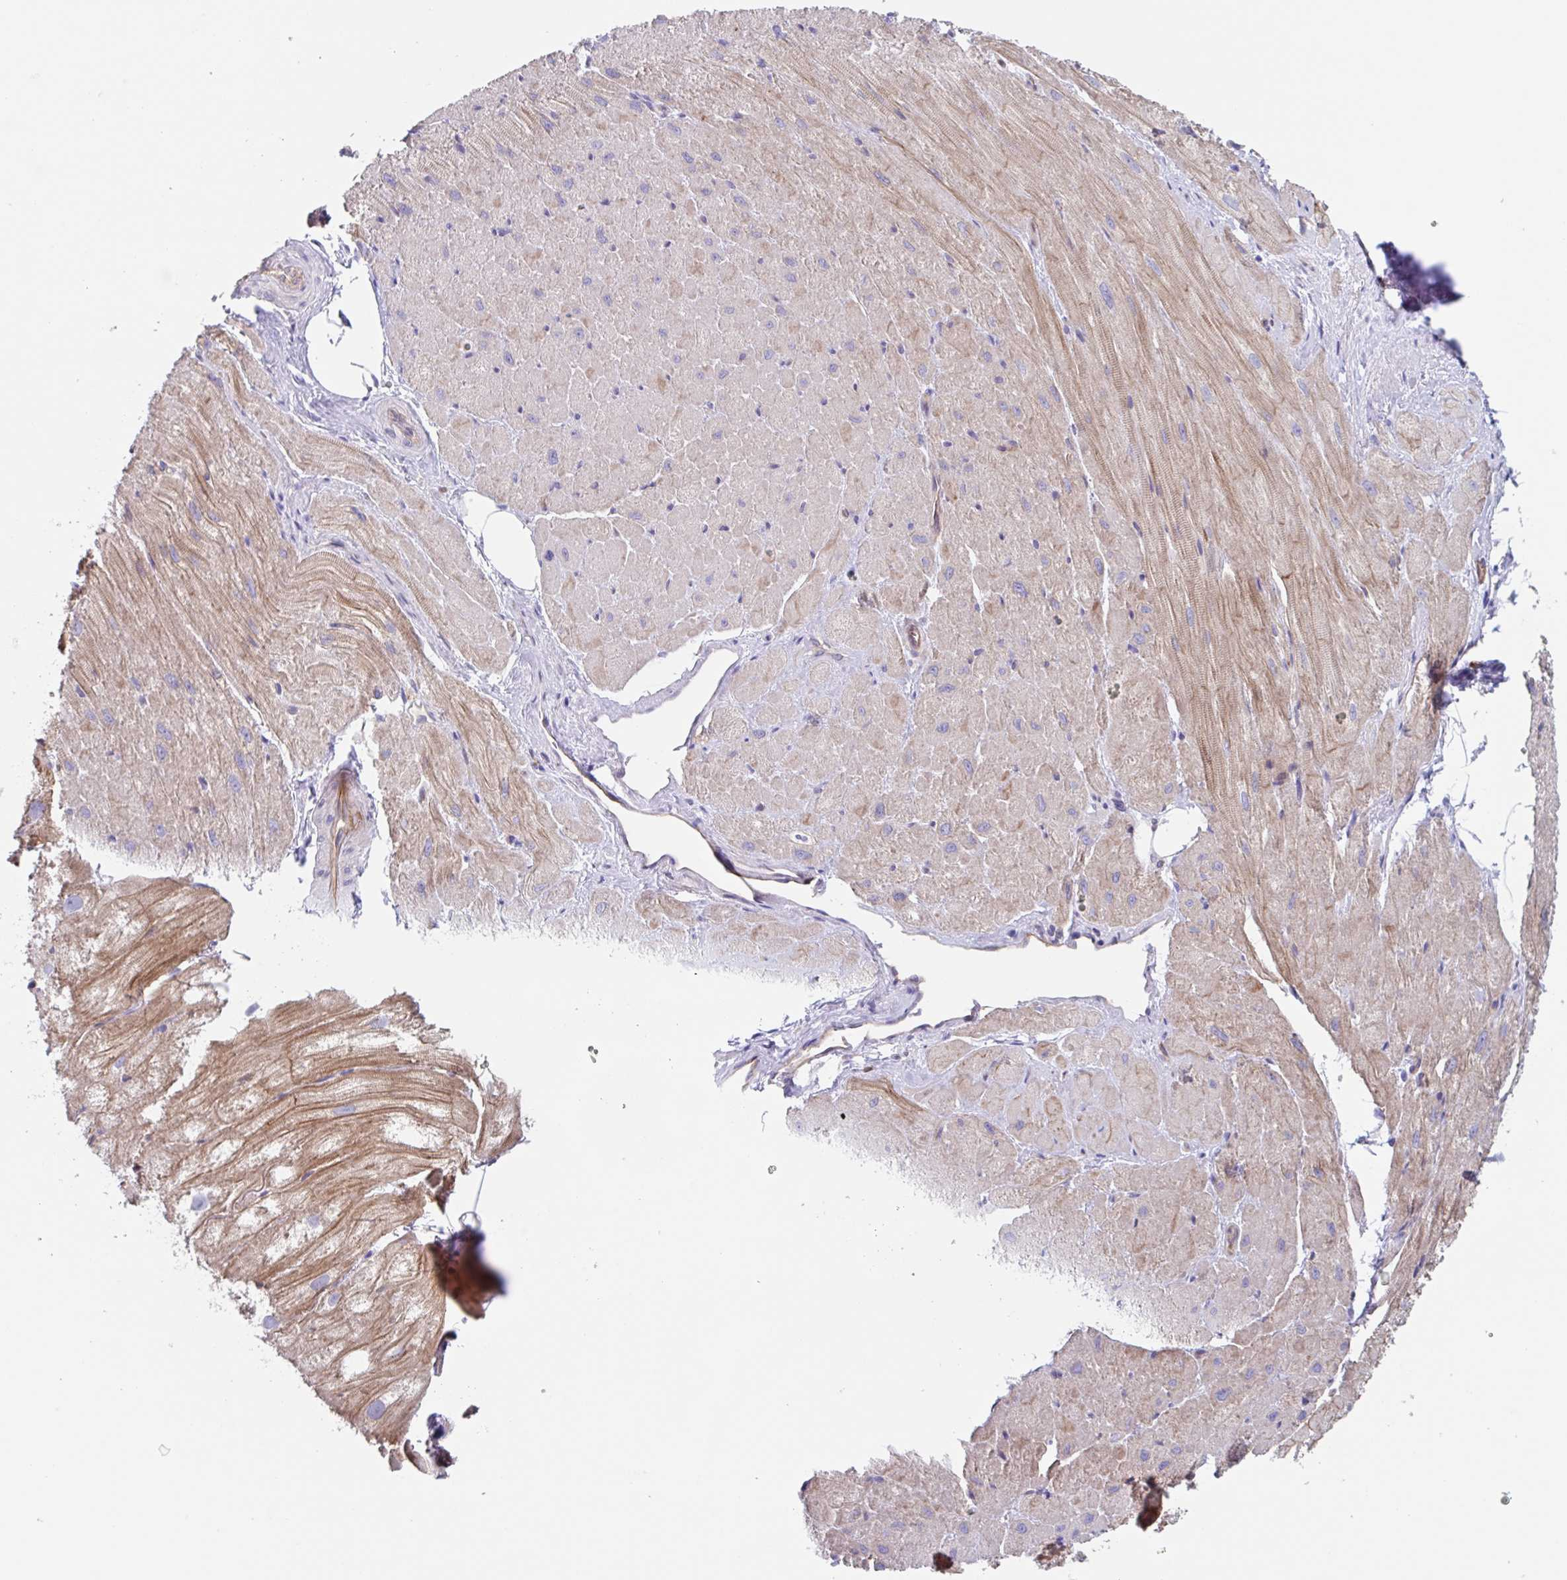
{"staining": {"intensity": "strong", "quantity": "25%-75%", "location": "cytoplasmic/membranous"}, "tissue": "heart muscle", "cell_type": "Cardiomyocytes", "image_type": "normal", "snomed": [{"axis": "morphology", "description": "Normal tissue, NOS"}, {"axis": "topography", "description": "Heart"}], "caption": "Cardiomyocytes show strong cytoplasmic/membranous expression in about 25%-75% of cells in normal heart muscle.", "gene": "EHD4", "patient": {"sex": "male", "age": 62}}